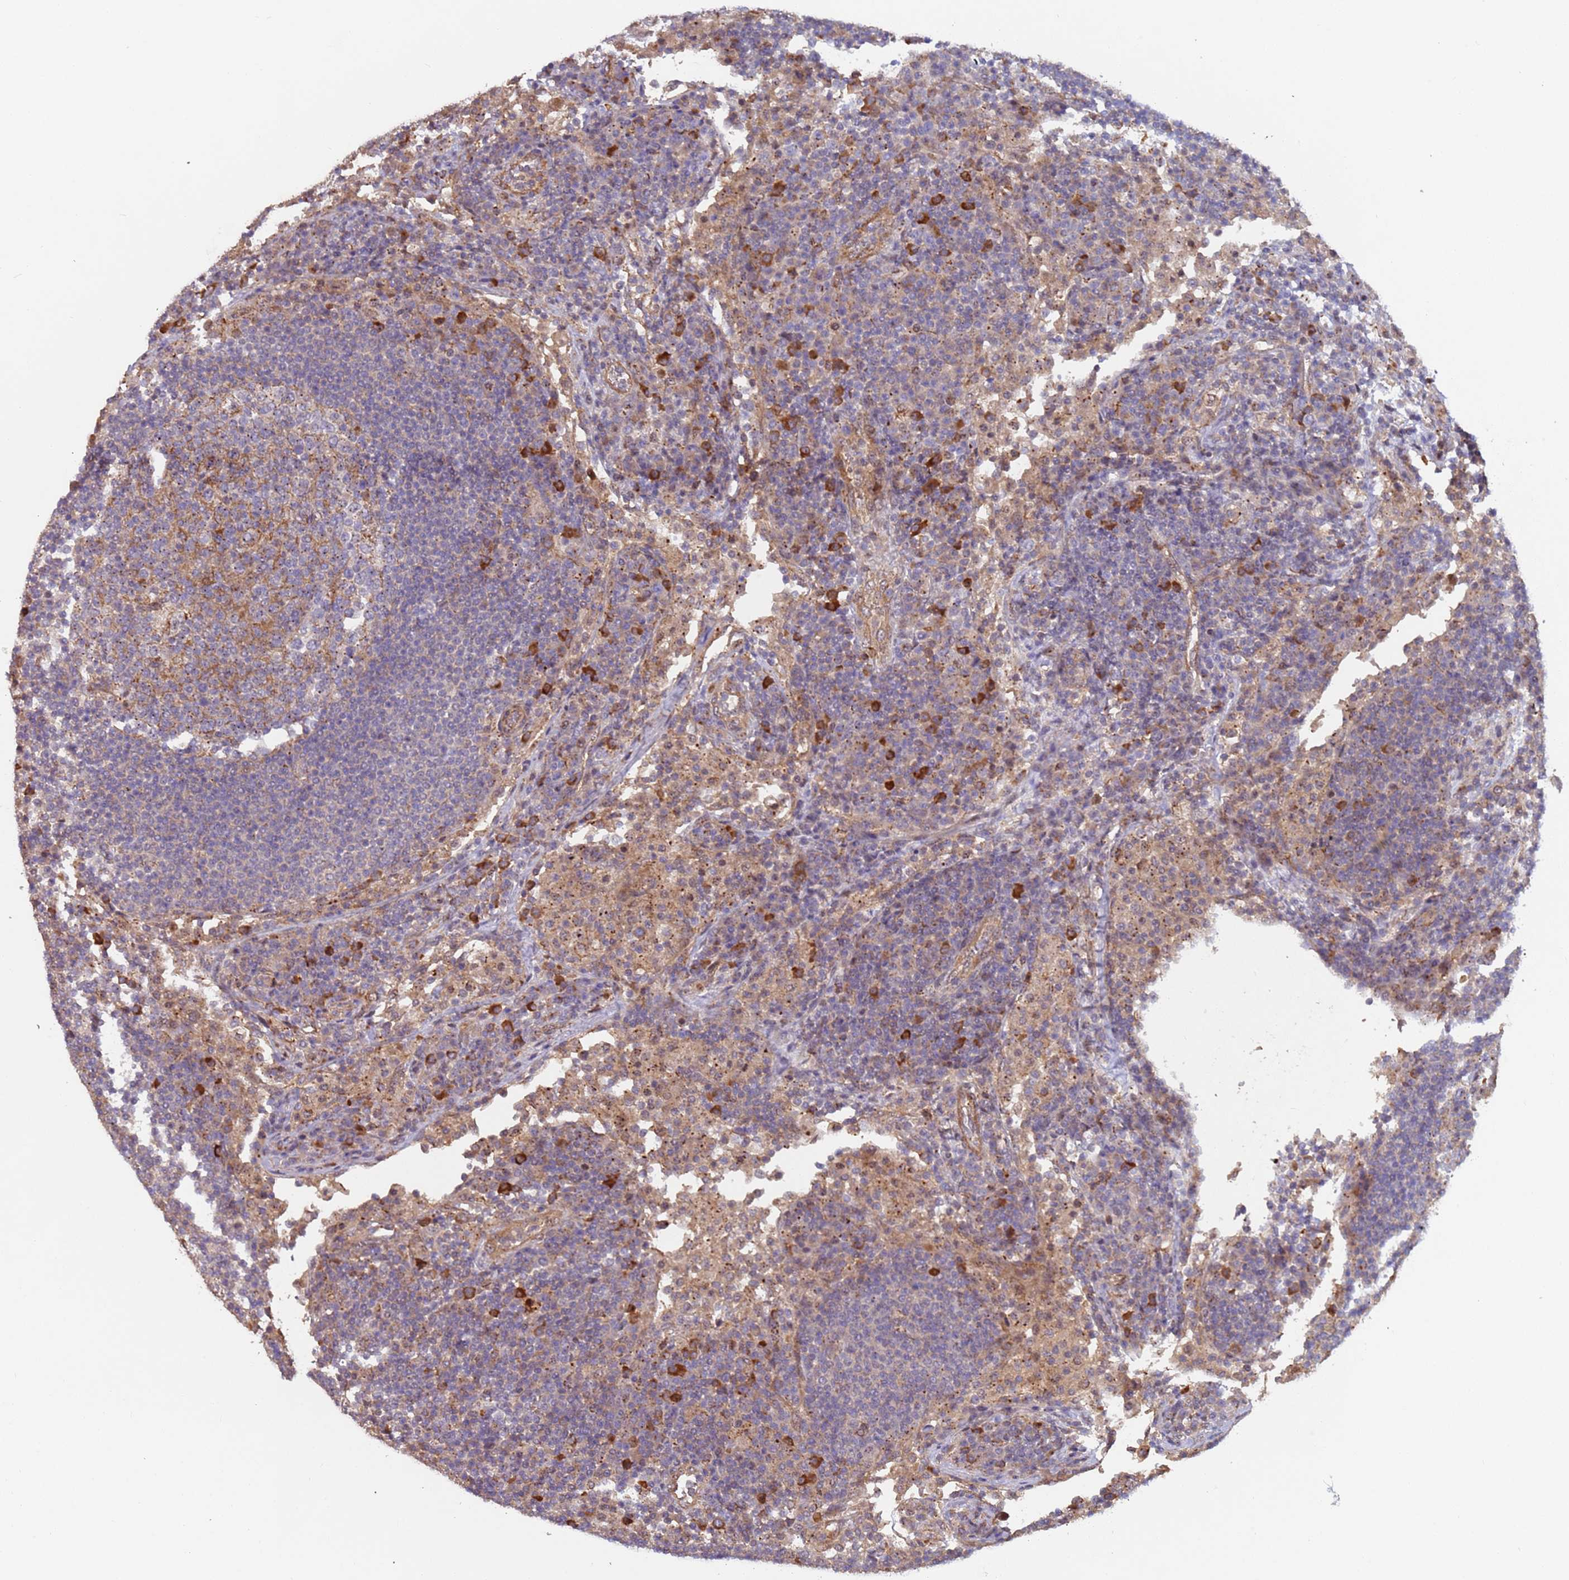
{"staining": {"intensity": "weak", "quantity": "<25%", "location": "cytoplasmic/membranous"}, "tissue": "lymph node", "cell_type": "Germinal center cells", "image_type": "normal", "snomed": [{"axis": "morphology", "description": "Normal tissue, NOS"}, {"axis": "topography", "description": "Lymph node"}], "caption": "DAB immunohistochemical staining of normal human lymph node demonstrates no significant staining in germinal center cells.", "gene": "KANSL1L", "patient": {"sex": "female", "age": 53}}